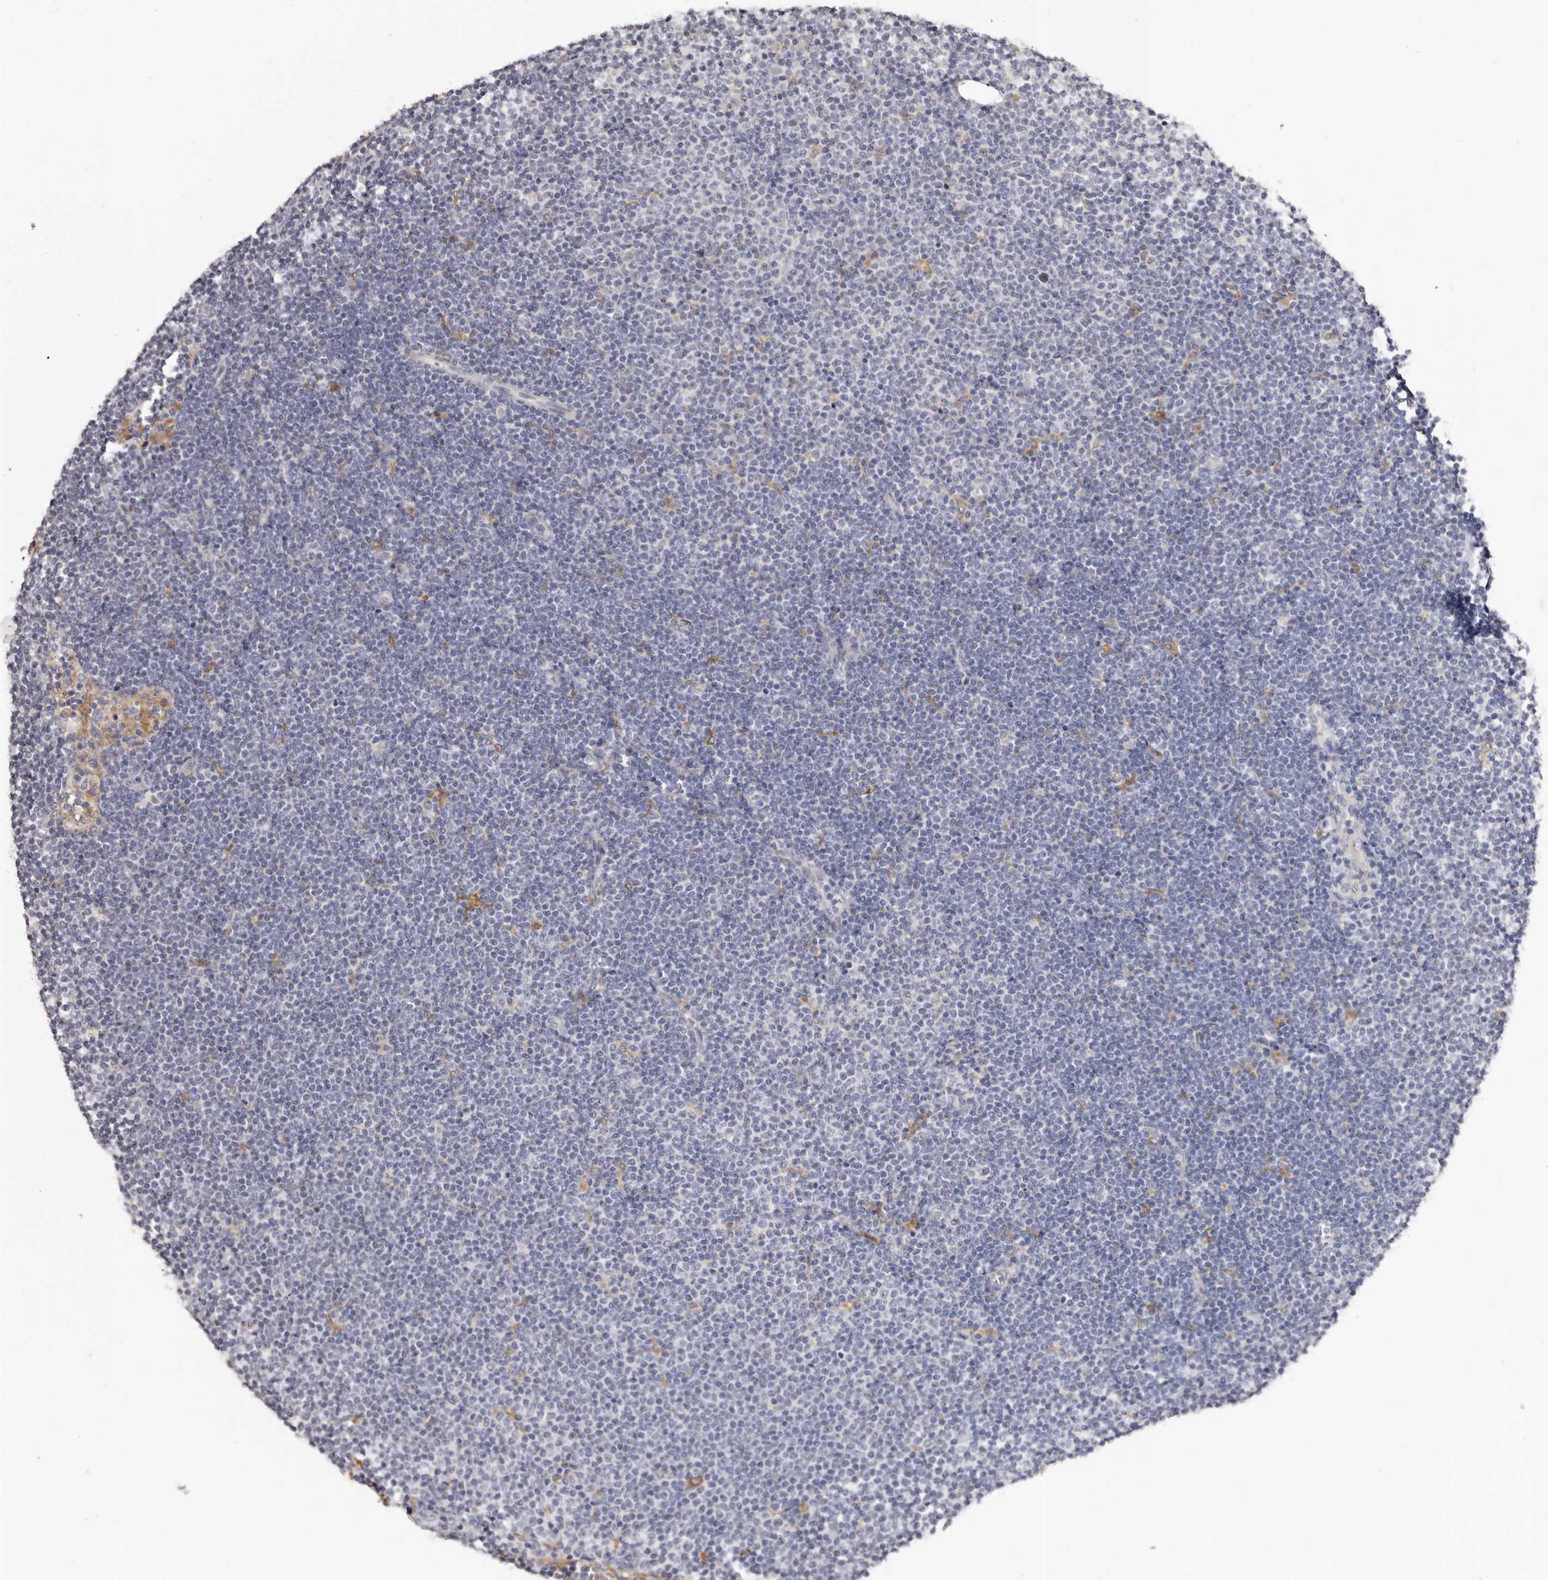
{"staining": {"intensity": "negative", "quantity": "none", "location": "none"}, "tissue": "lymphoma", "cell_type": "Tumor cells", "image_type": "cancer", "snomed": [{"axis": "morphology", "description": "Malignant lymphoma, non-Hodgkin's type, Low grade"}, {"axis": "topography", "description": "Lymph node"}], "caption": "High power microscopy histopathology image of an immunohistochemistry (IHC) micrograph of lymphoma, revealing no significant expression in tumor cells. The staining was performed using DAB (3,3'-diaminobenzidine) to visualize the protein expression in brown, while the nuclei were stained in blue with hematoxylin (Magnification: 20x).", "gene": "PTAFR", "patient": {"sex": "female", "age": 53}}